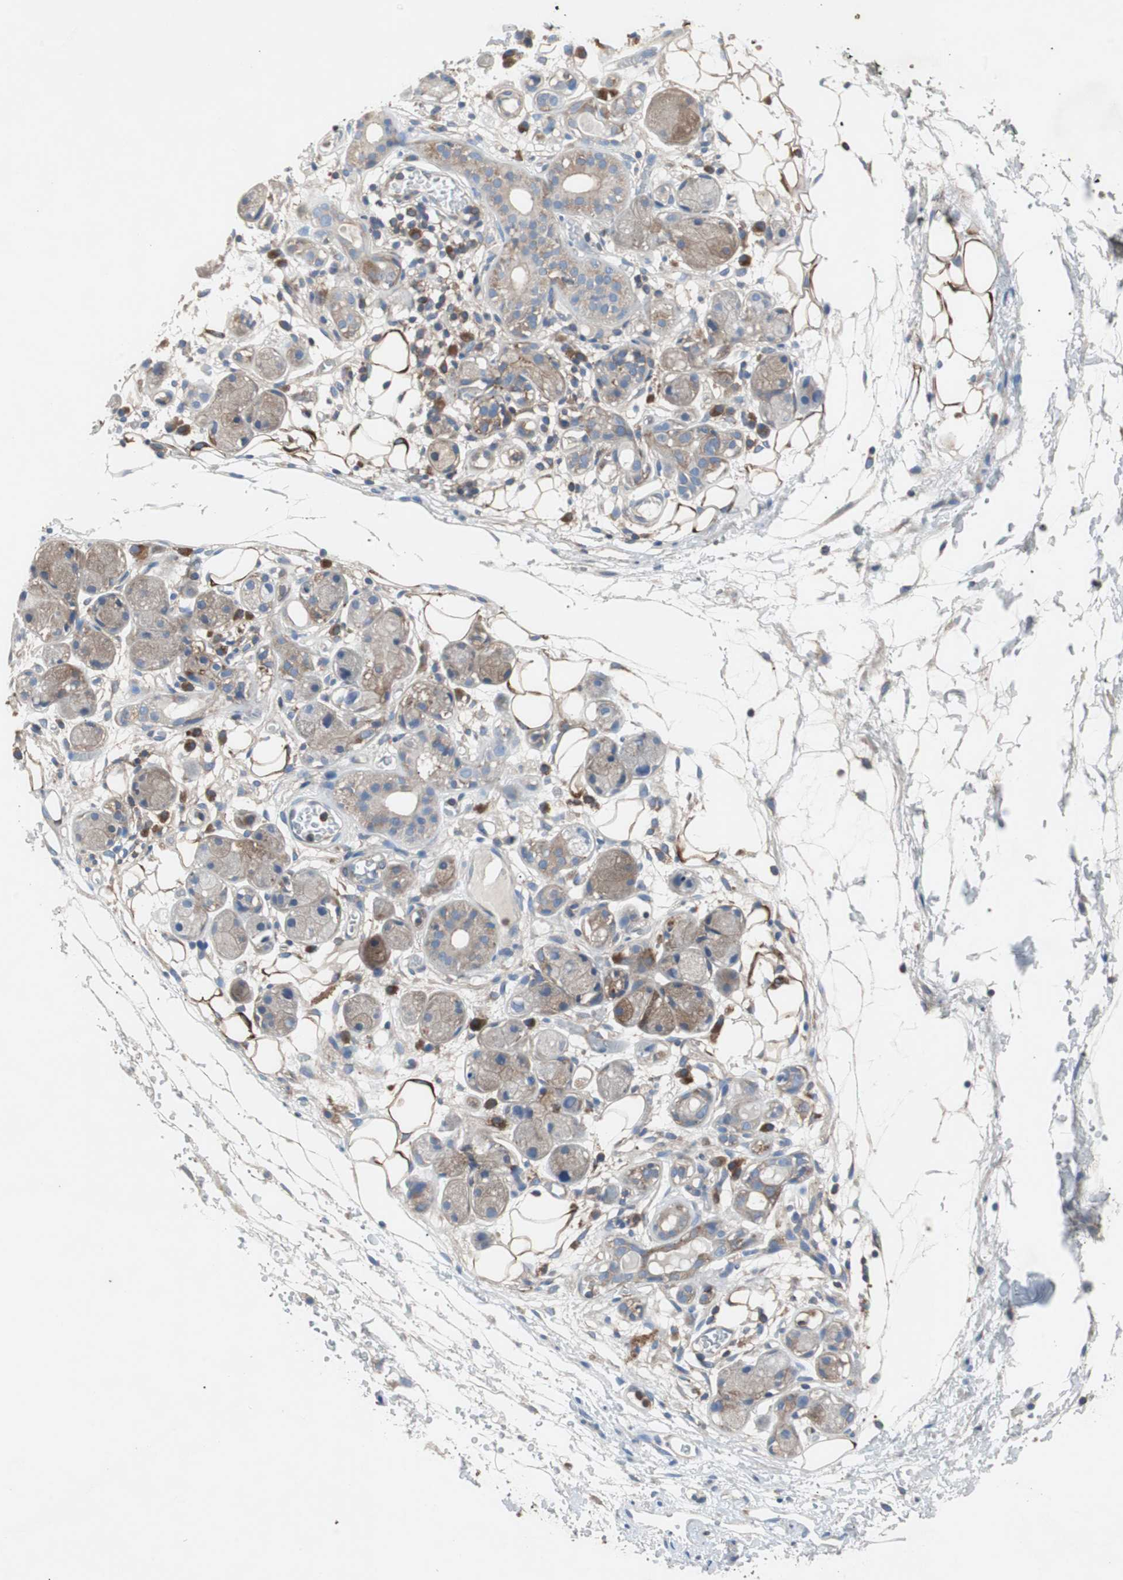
{"staining": {"intensity": "moderate", "quantity": ">75%", "location": "cytoplasmic/membranous"}, "tissue": "adipose tissue", "cell_type": "Adipocytes", "image_type": "normal", "snomed": [{"axis": "morphology", "description": "Normal tissue, NOS"}, {"axis": "morphology", "description": "Inflammation, NOS"}, {"axis": "topography", "description": "Vascular tissue"}, {"axis": "topography", "description": "Salivary gland"}], "caption": "Immunohistochemistry (DAB) staining of unremarkable human adipose tissue demonstrates moderate cytoplasmic/membranous protein expression in about >75% of adipocytes. (DAB (3,3'-diaminobenzidine) IHC with brightfield microscopy, high magnification).", "gene": "GYS1", "patient": {"sex": "female", "age": 75}}